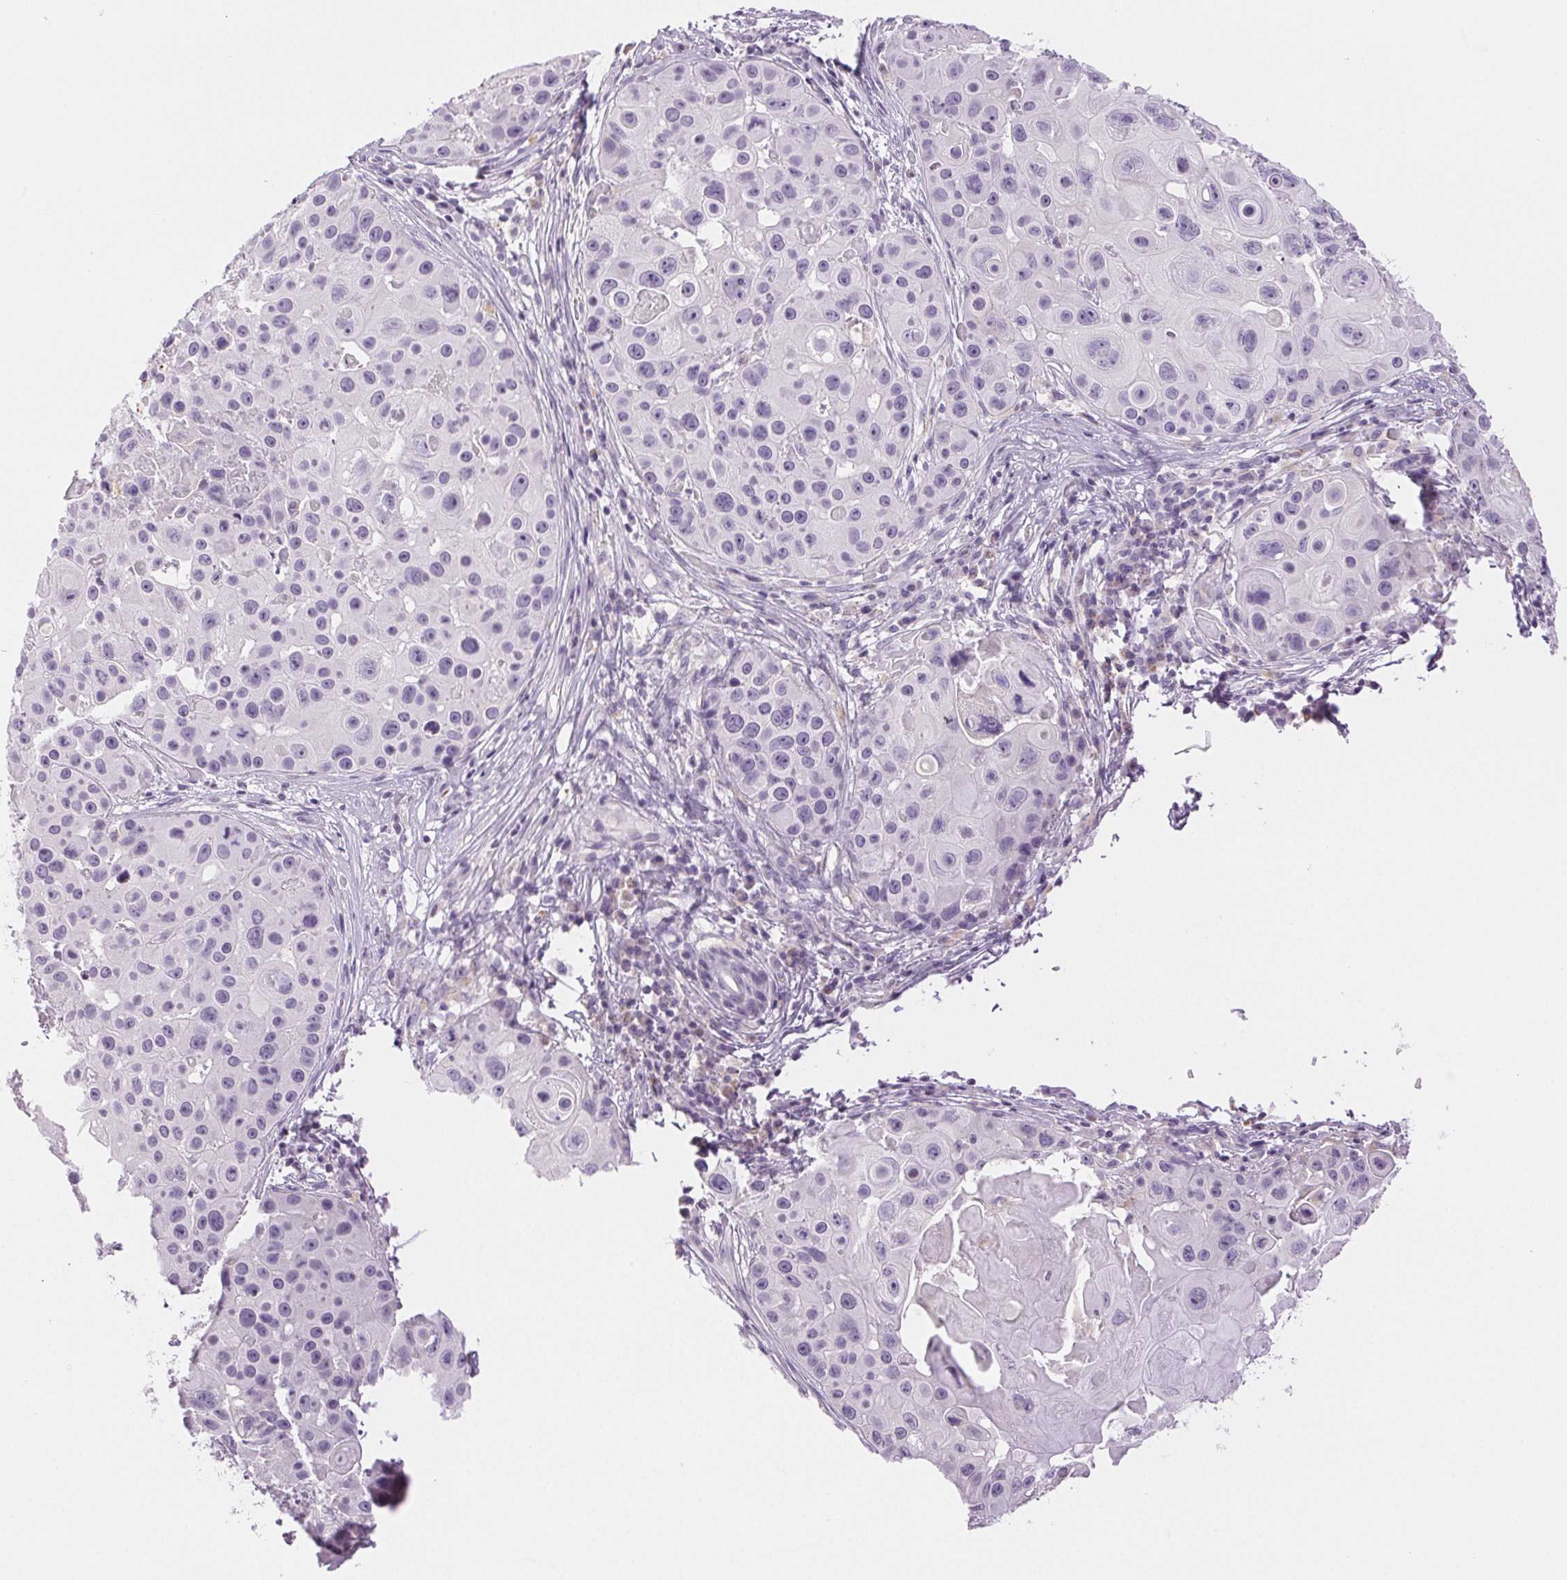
{"staining": {"intensity": "negative", "quantity": "none", "location": "none"}, "tissue": "skin cancer", "cell_type": "Tumor cells", "image_type": "cancer", "snomed": [{"axis": "morphology", "description": "Squamous cell carcinoma, NOS"}, {"axis": "topography", "description": "Skin"}], "caption": "The micrograph exhibits no significant staining in tumor cells of skin squamous cell carcinoma. Nuclei are stained in blue.", "gene": "SLC5A2", "patient": {"sex": "male", "age": 92}}